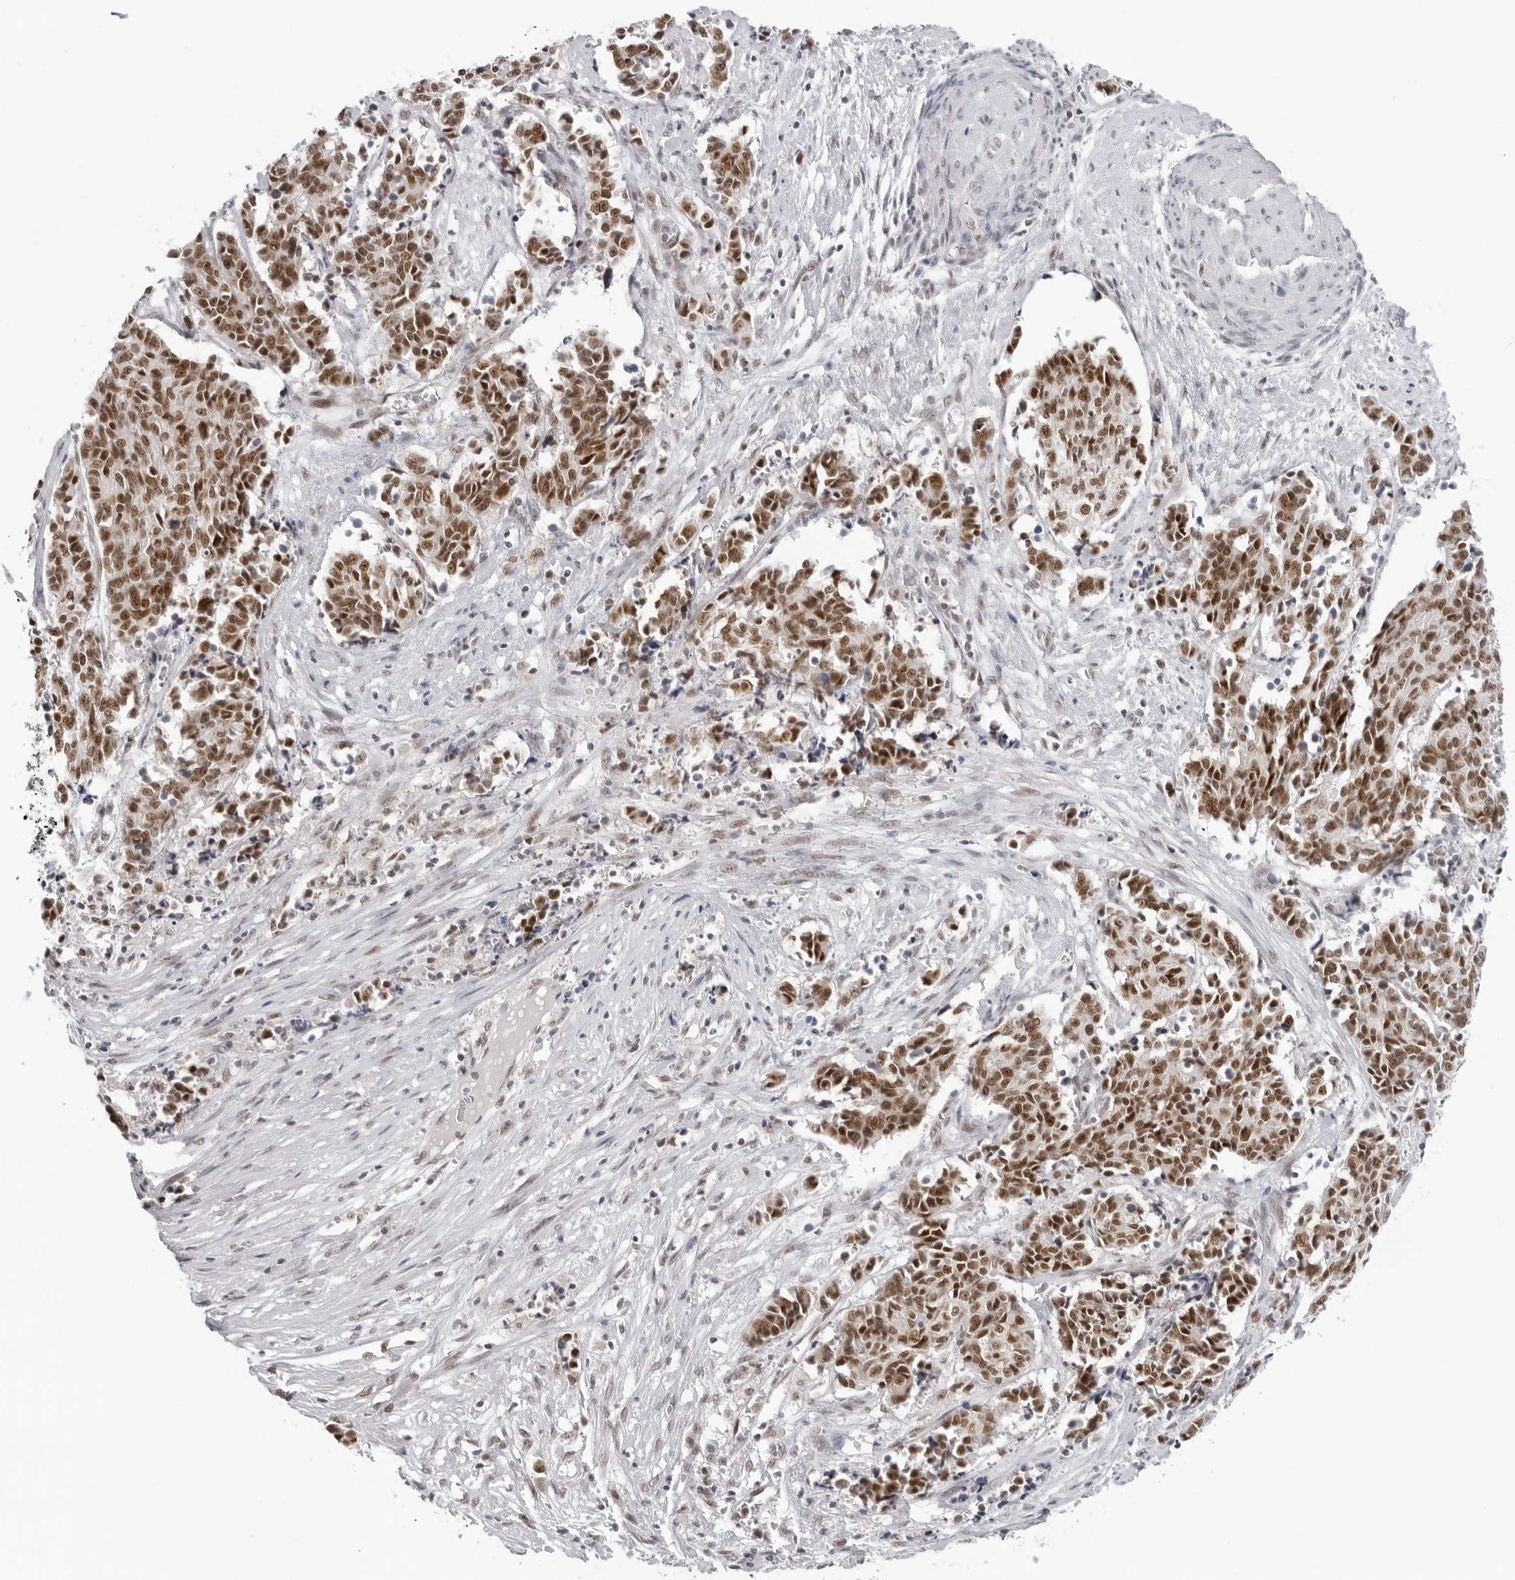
{"staining": {"intensity": "strong", "quantity": ">75%", "location": "nuclear"}, "tissue": "cervical cancer", "cell_type": "Tumor cells", "image_type": "cancer", "snomed": [{"axis": "morphology", "description": "Normal tissue, NOS"}, {"axis": "morphology", "description": "Squamous cell carcinoma, NOS"}, {"axis": "topography", "description": "Cervix"}], "caption": "The immunohistochemical stain shows strong nuclear expression in tumor cells of cervical cancer tissue.", "gene": "FOXK2", "patient": {"sex": "female", "age": 35}}